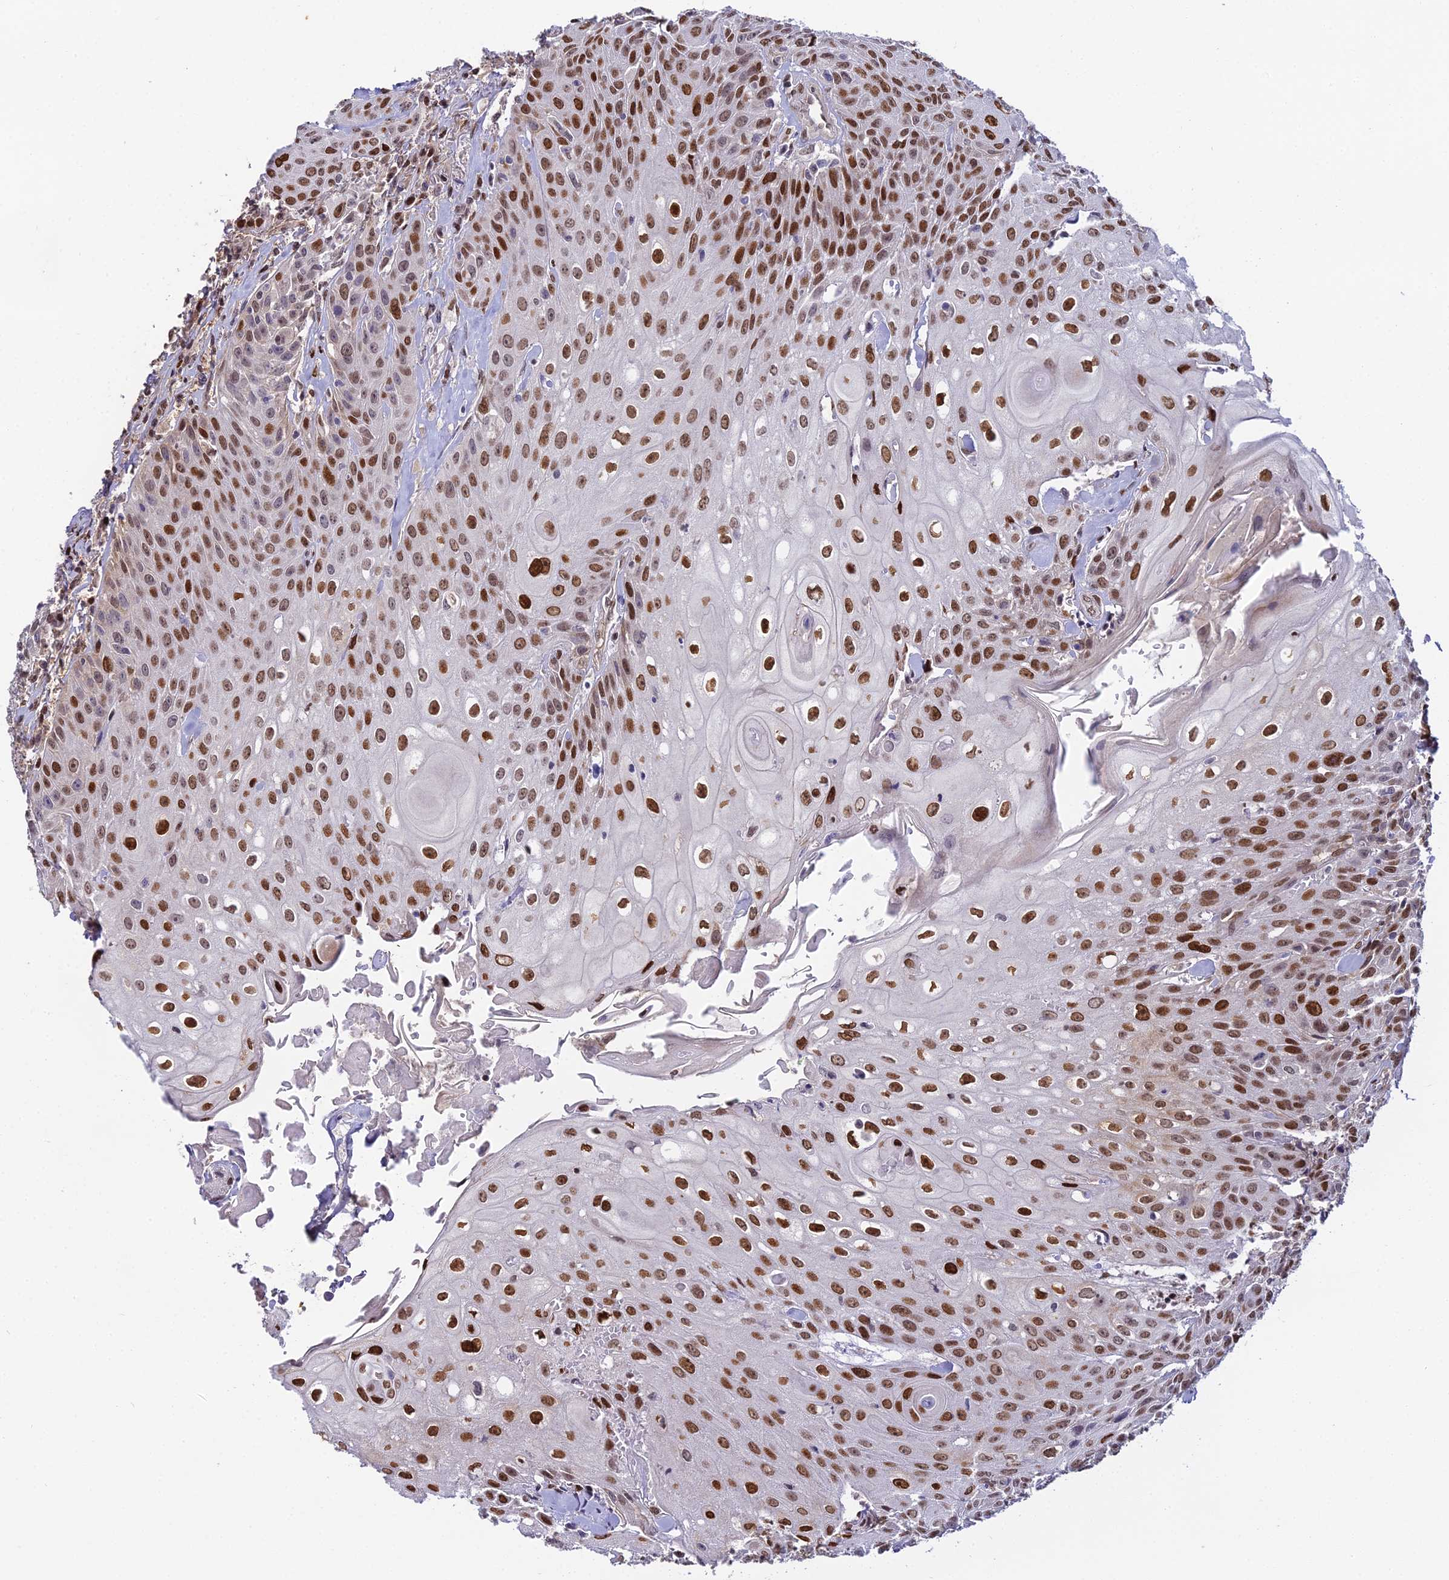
{"staining": {"intensity": "strong", "quantity": ">75%", "location": "nuclear"}, "tissue": "head and neck cancer", "cell_type": "Tumor cells", "image_type": "cancer", "snomed": [{"axis": "morphology", "description": "Squamous cell carcinoma, NOS"}, {"axis": "topography", "description": "Oral tissue"}, {"axis": "topography", "description": "Head-Neck"}], "caption": "The immunohistochemical stain shows strong nuclear expression in tumor cells of head and neck cancer tissue.", "gene": "ZNF707", "patient": {"sex": "female", "age": 82}}